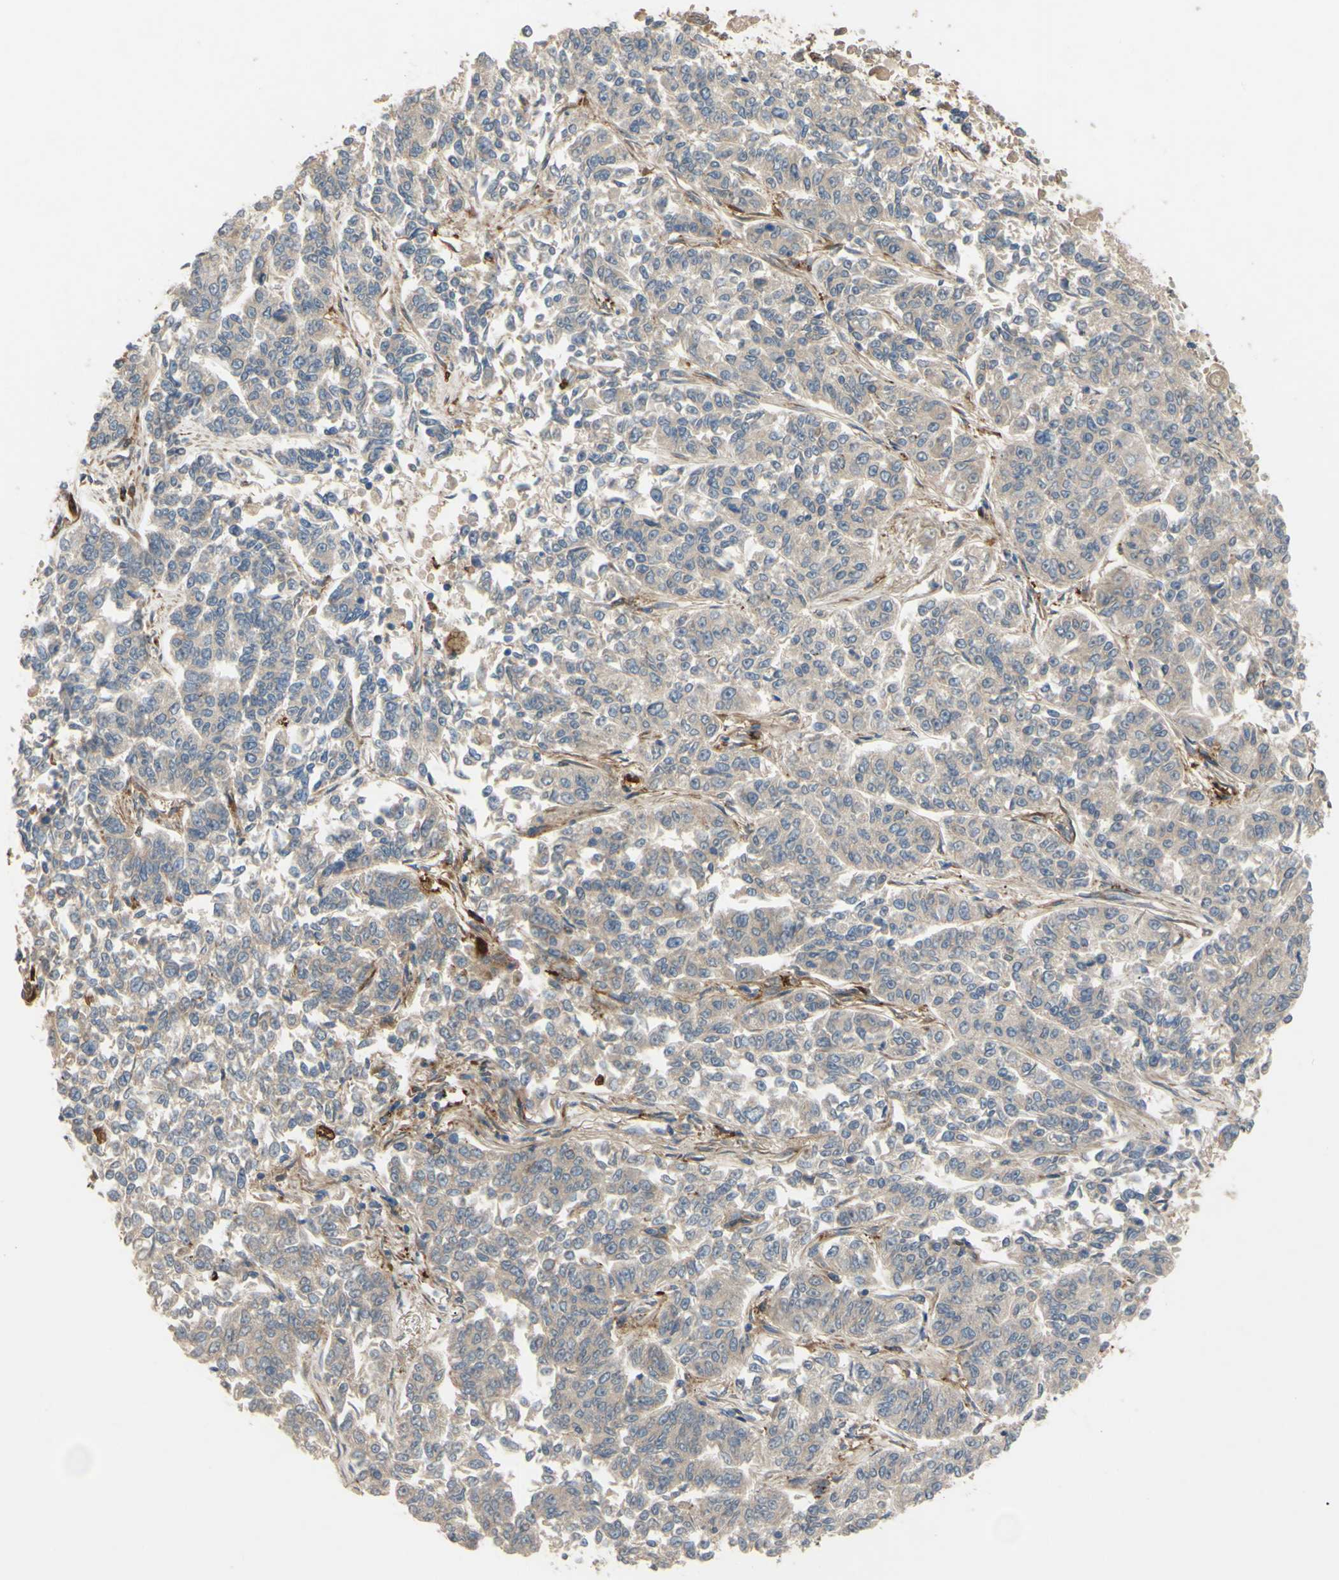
{"staining": {"intensity": "weak", "quantity": ">75%", "location": "cytoplasmic/membranous"}, "tissue": "lung cancer", "cell_type": "Tumor cells", "image_type": "cancer", "snomed": [{"axis": "morphology", "description": "Adenocarcinoma, NOS"}, {"axis": "topography", "description": "Lung"}], "caption": "A micrograph of lung adenocarcinoma stained for a protein displays weak cytoplasmic/membranous brown staining in tumor cells. The staining was performed using DAB (3,3'-diaminobenzidine), with brown indicating positive protein expression. Nuclei are stained blue with hematoxylin.", "gene": "SPTLC1", "patient": {"sex": "male", "age": 84}}